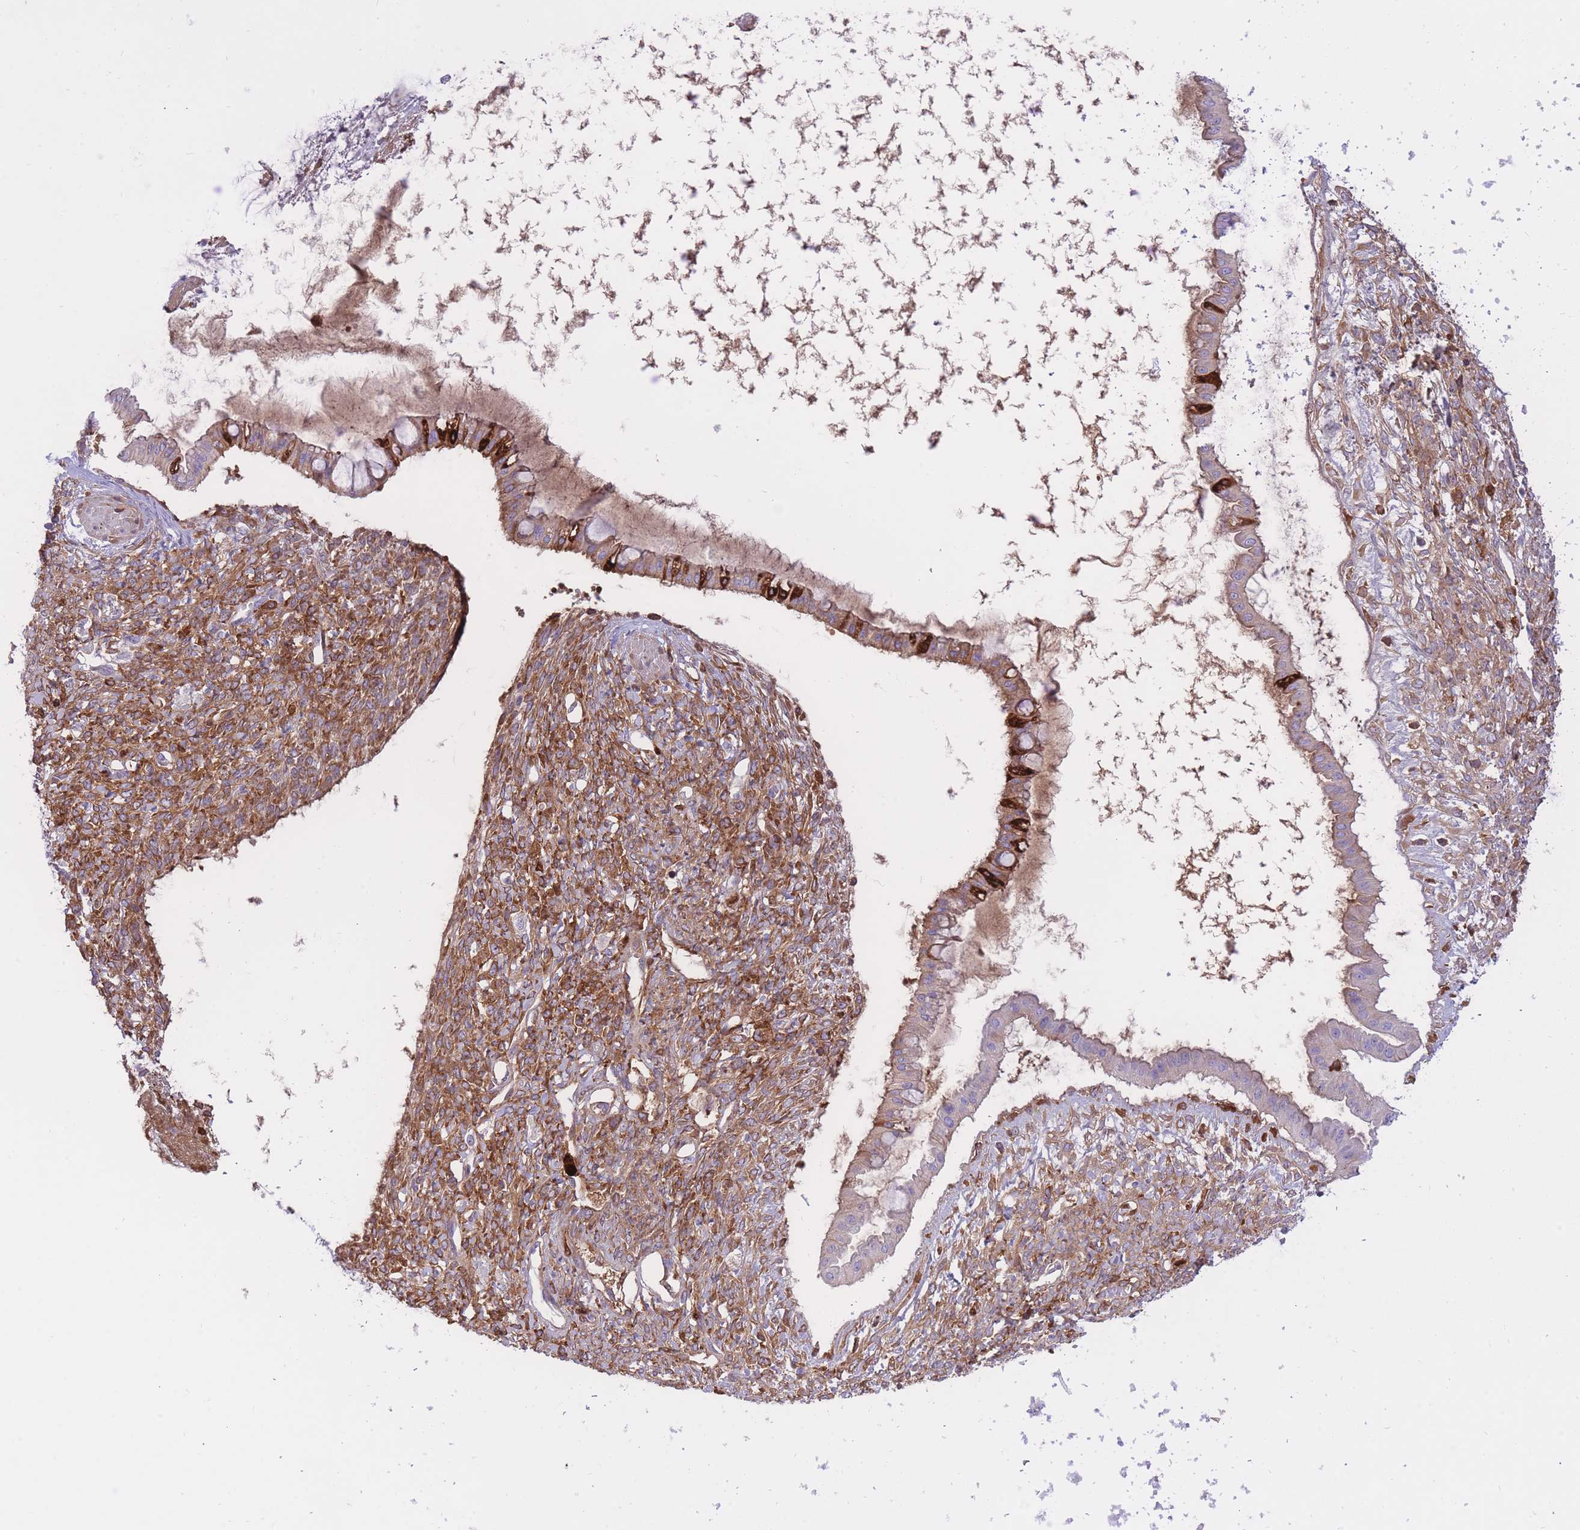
{"staining": {"intensity": "strong", "quantity": "<25%", "location": "cytoplasmic/membranous"}, "tissue": "ovarian cancer", "cell_type": "Tumor cells", "image_type": "cancer", "snomed": [{"axis": "morphology", "description": "Cystadenocarcinoma, mucinous, NOS"}, {"axis": "topography", "description": "Ovary"}], "caption": "Tumor cells display medium levels of strong cytoplasmic/membranous staining in about <25% of cells in mucinous cystadenocarcinoma (ovarian).", "gene": "HRG", "patient": {"sex": "female", "age": 73}}